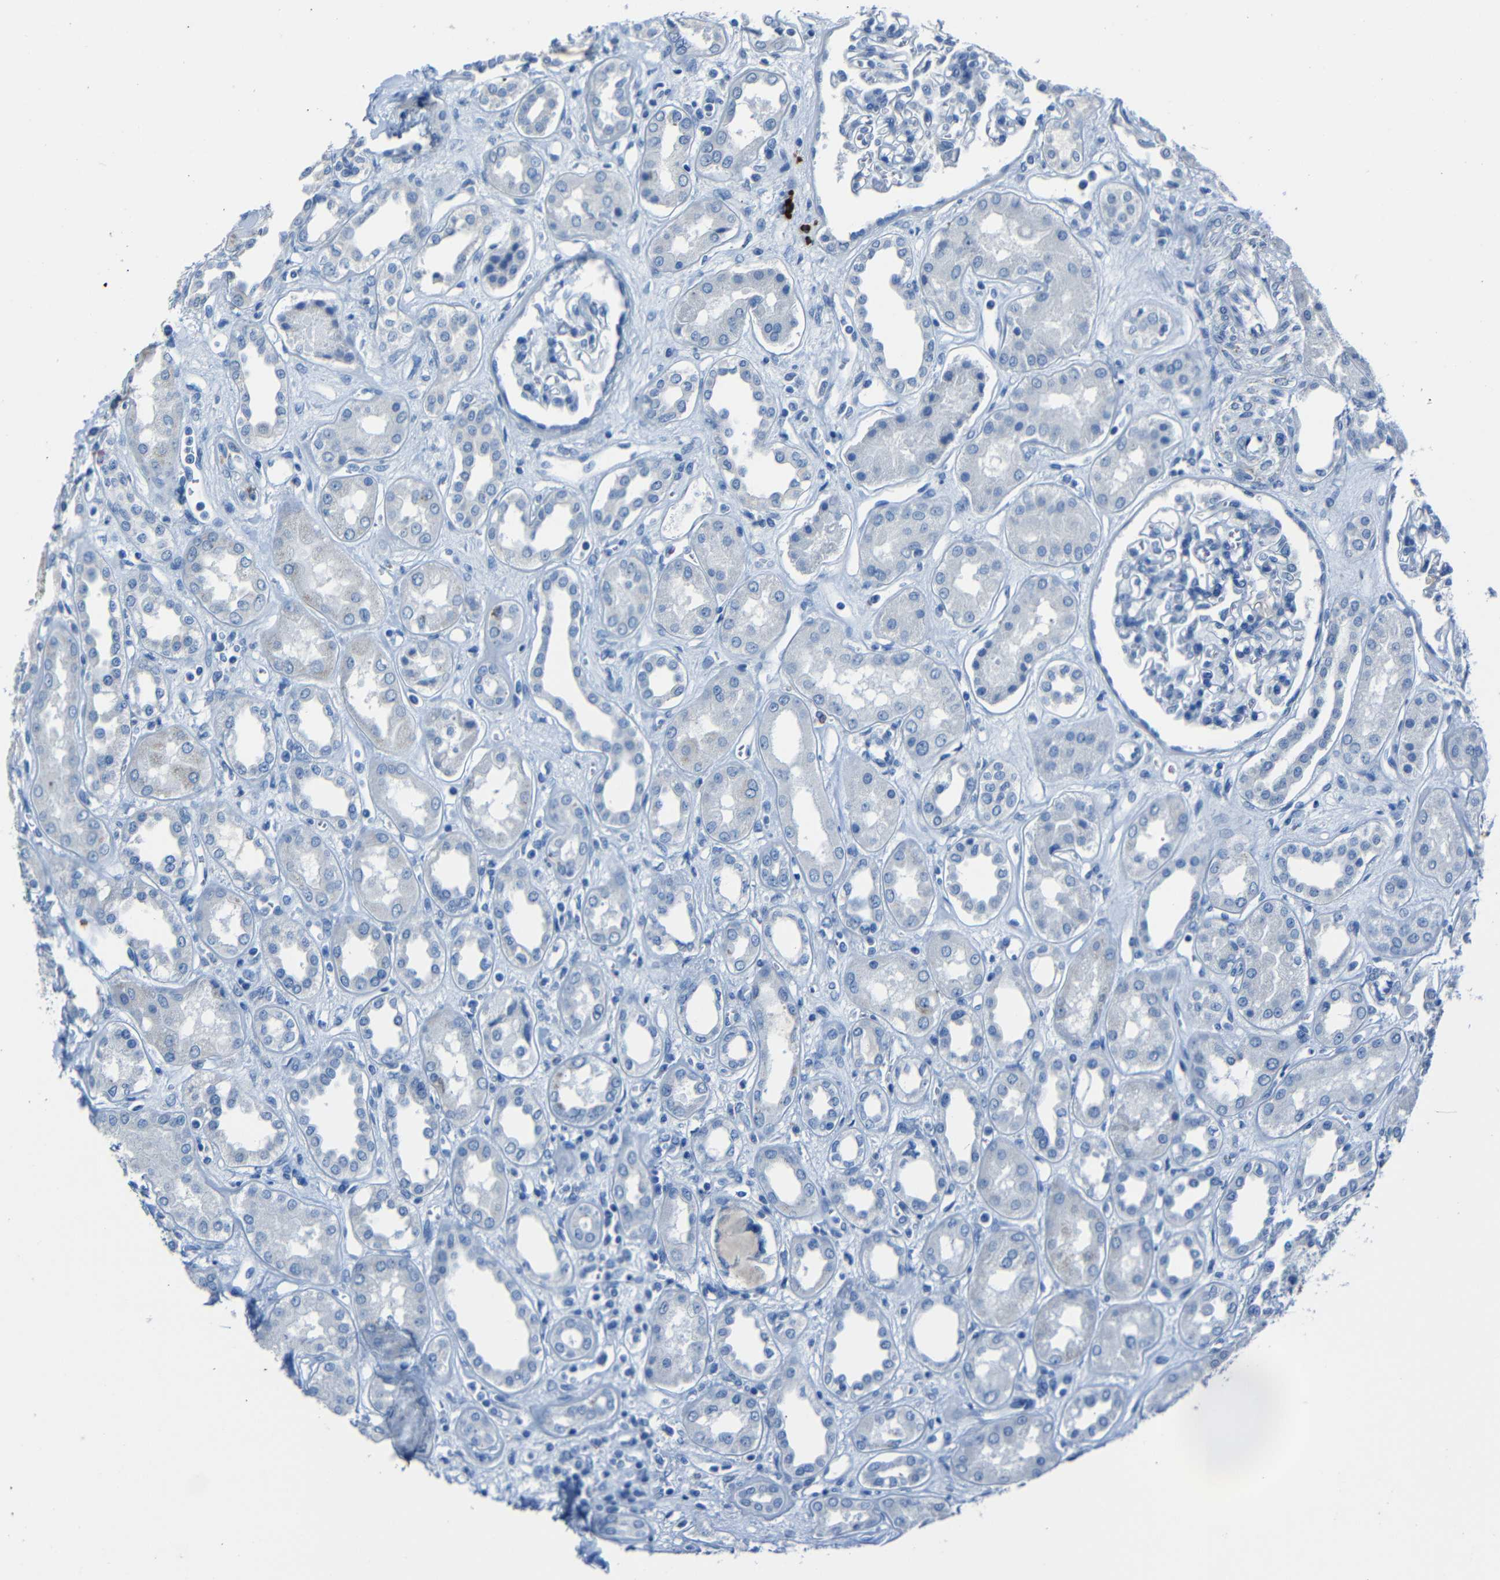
{"staining": {"intensity": "negative", "quantity": "none", "location": "none"}, "tissue": "kidney", "cell_type": "Cells in glomeruli", "image_type": "normal", "snomed": [{"axis": "morphology", "description": "Normal tissue, NOS"}, {"axis": "topography", "description": "Kidney"}], "caption": "This is an immunohistochemistry (IHC) histopathology image of normal human kidney. There is no expression in cells in glomeruli.", "gene": "CLDN11", "patient": {"sex": "male", "age": 59}}